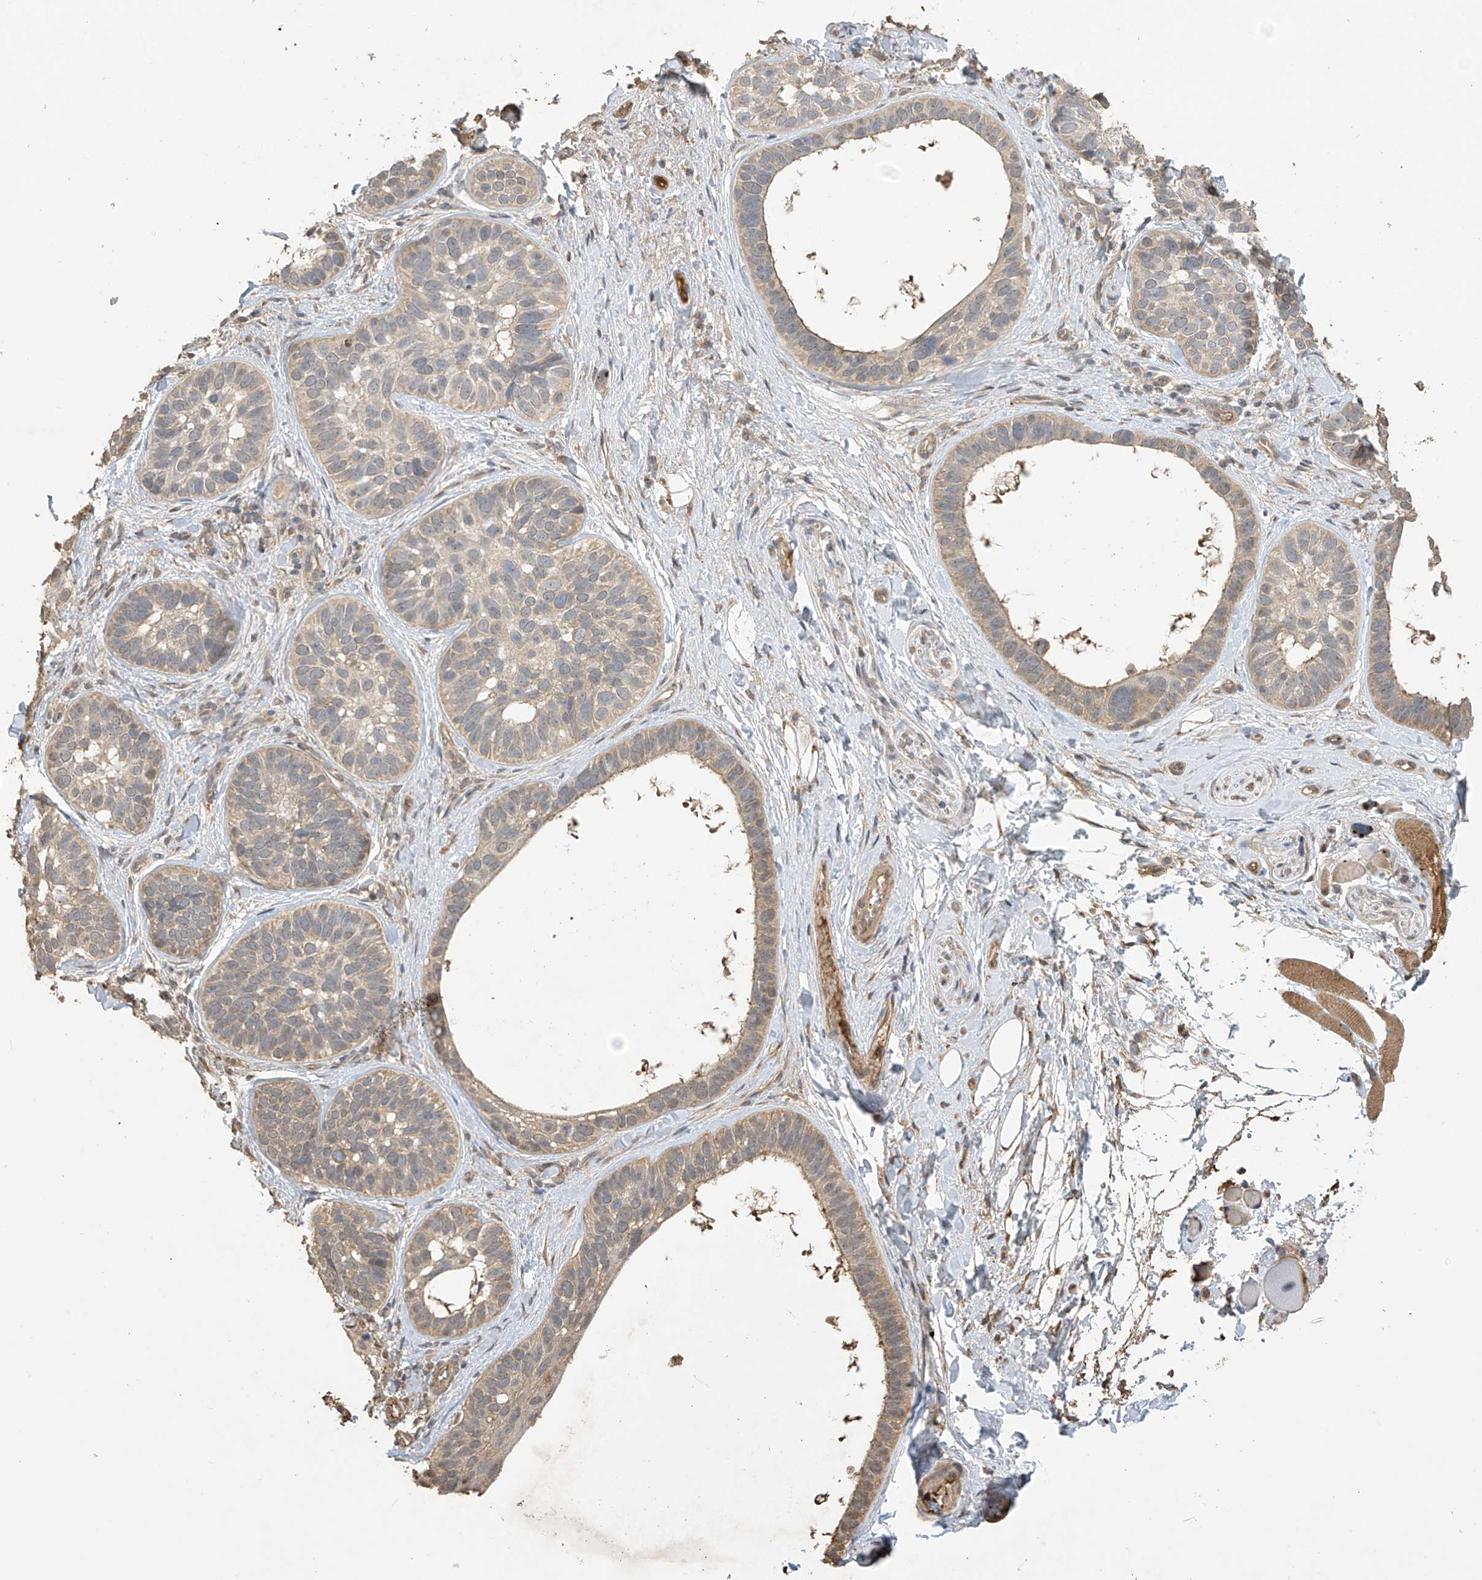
{"staining": {"intensity": "weak", "quantity": ">75%", "location": "cytoplasmic/membranous"}, "tissue": "skin cancer", "cell_type": "Tumor cells", "image_type": "cancer", "snomed": [{"axis": "morphology", "description": "Basal cell carcinoma"}, {"axis": "topography", "description": "Skin"}], "caption": "Skin cancer (basal cell carcinoma) stained with DAB immunohistochemistry demonstrates low levels of weak cytoplasmic/membranous staining in about >75% of tumor cells. The protein is shown in brown color, while the nuclei are stained blue.", "gene": "SLFN14", "patient": {"sex": "male", "age": 62}}